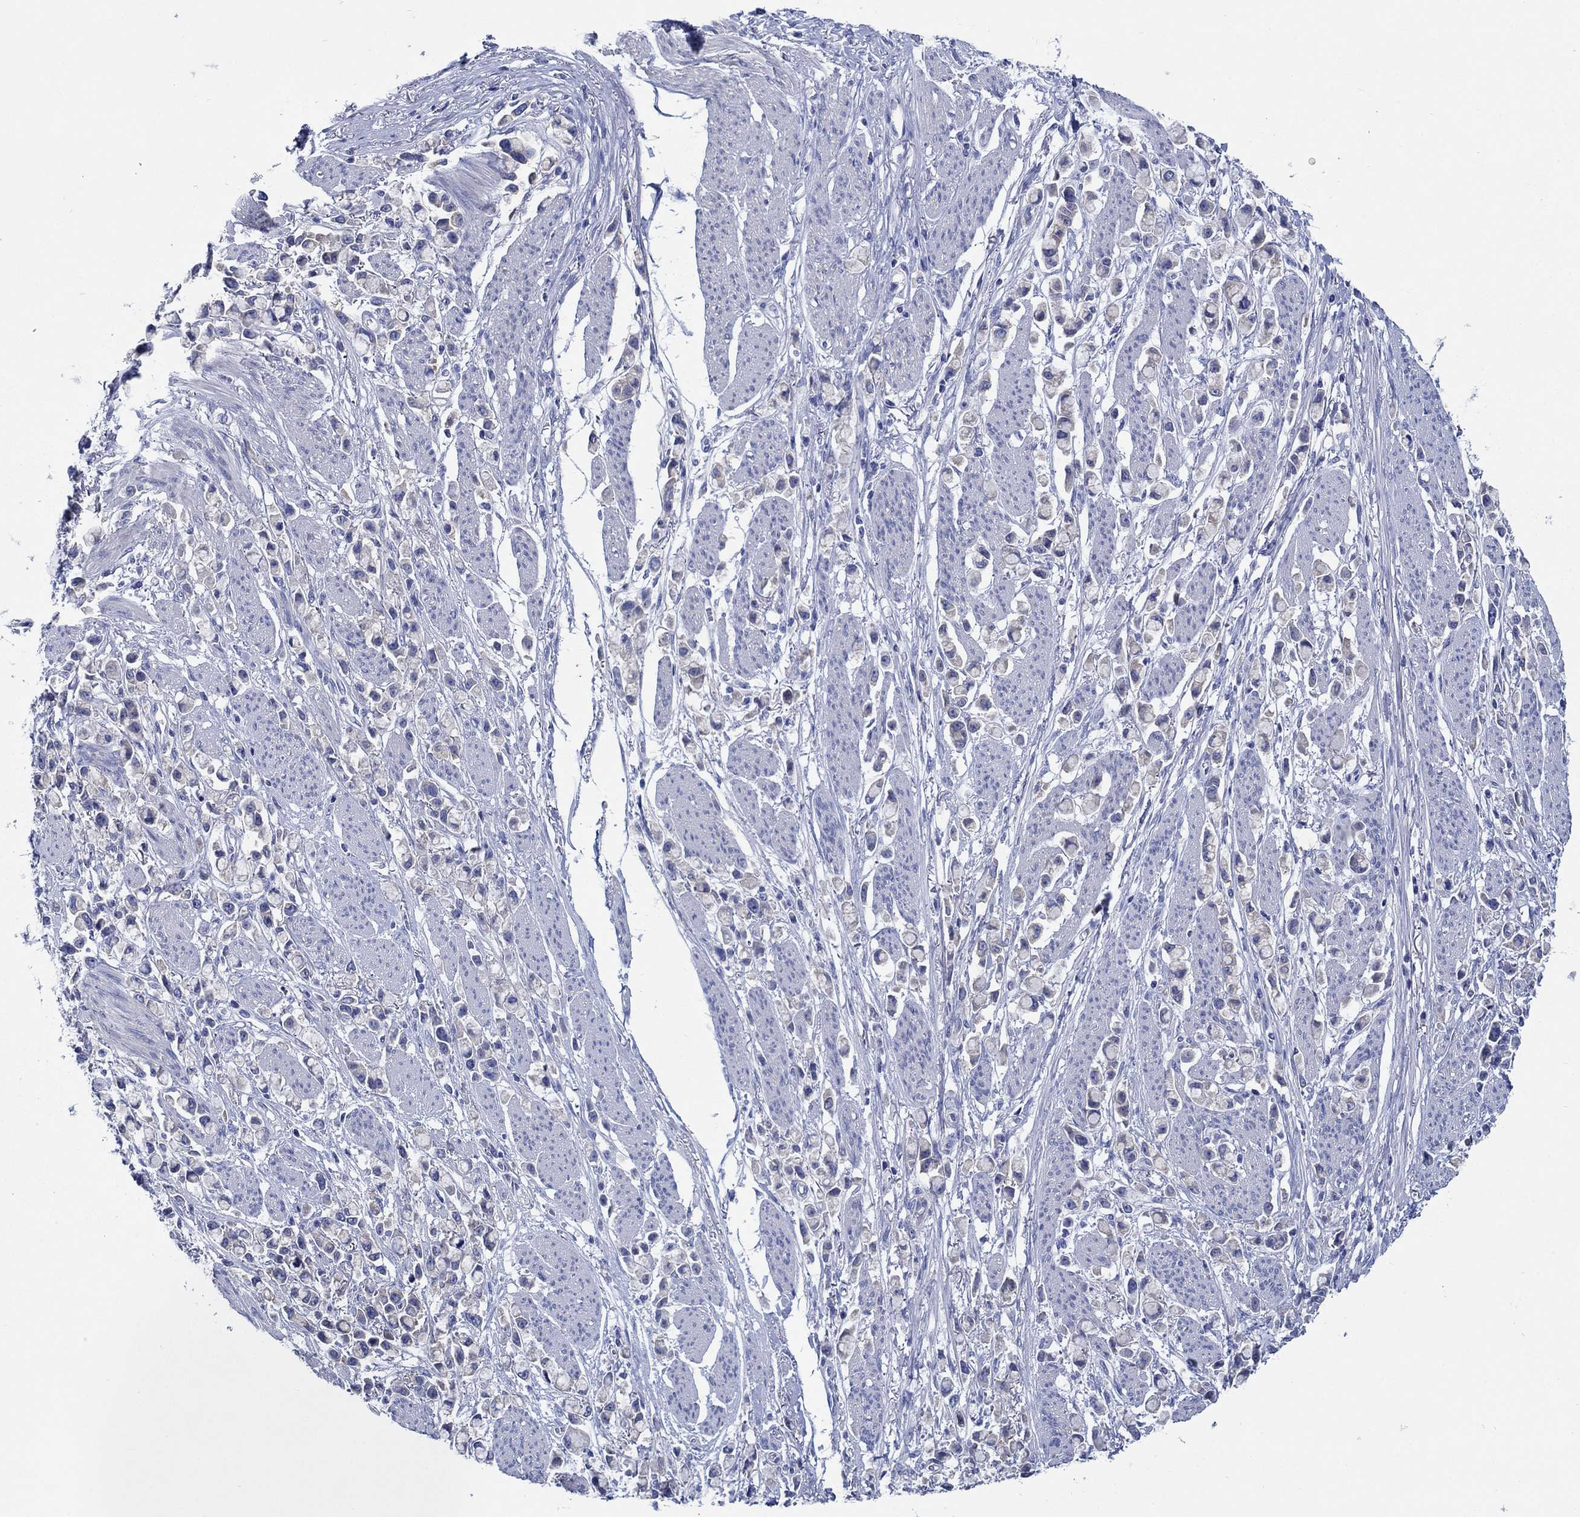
{"staining": {"intensity": "negative", "quantity": "none", "location": "none"}, "tissue": "stomach cancer", "cell_type": "Tumor cells", "image_type": "cancer", "snomed": [{"axis": "morphology", "description": "Adenocarcinoma, NOS"}, {"axis": "topography", "description": "Stomach"}], "caption": "Immunohistochemical staining of stomach adenocarcinoma shows no significant expression in tumor cells.", "gene": "TRIM16", "patient": {"sex": "female", "age": 81}}